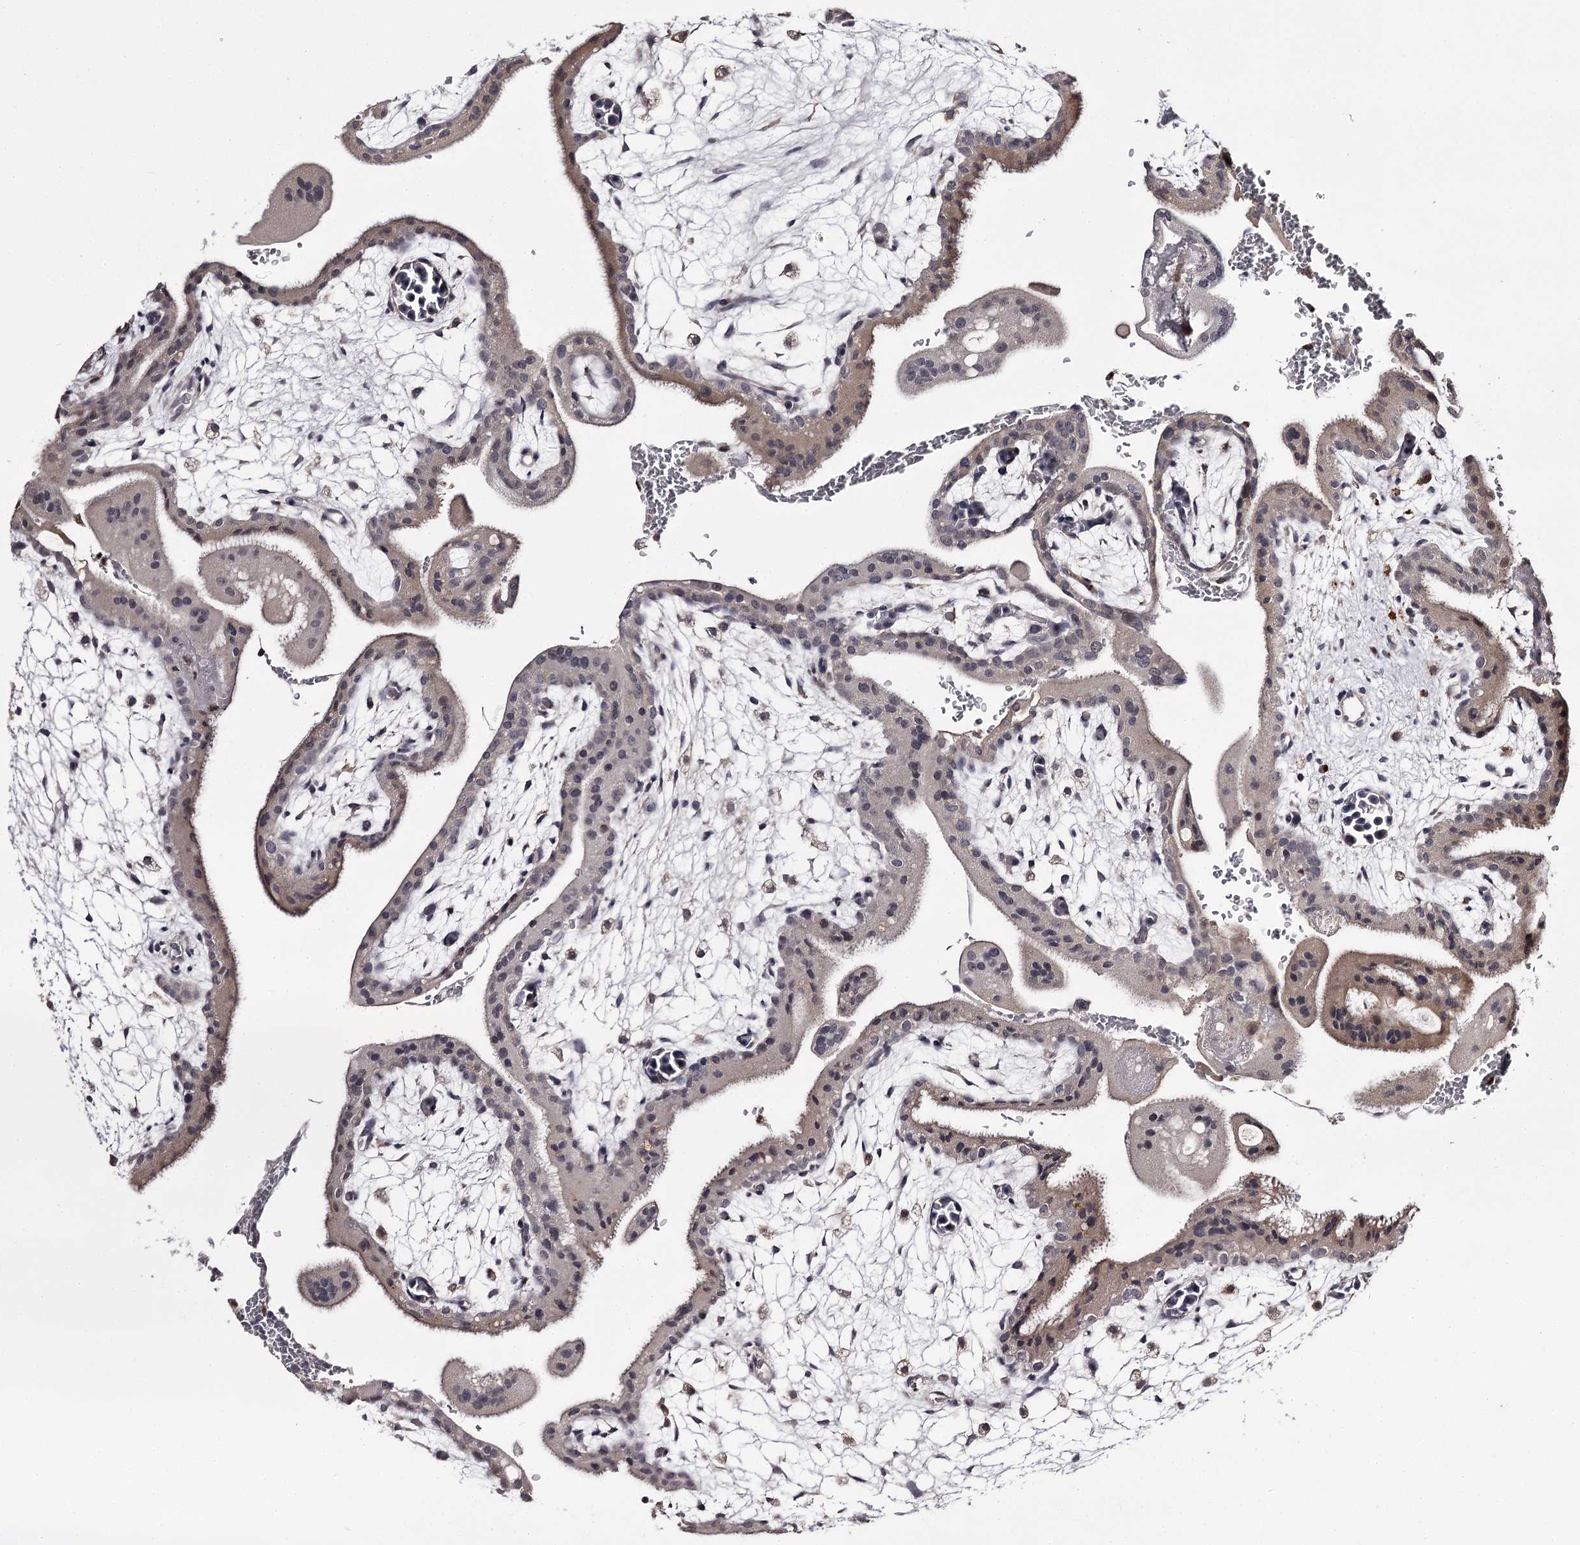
{"staining": {"intensity": "negative", "quantity": "none", "location": "none"}, "tissue": "placenta", "cell_type": "Decidual cells", "image_type": "normal", "snomed": [{"axis": "morphology", "description": "Normal tissue, NOS"}, {"axis": "topography", "description": "Placenta"}], "caption": "Protein analysis of normal placenta reveals no significant positivity in decidual cells. (Immunohistochemistry, brightfield microscopy, high magnification).", "gene": "SLC32A1", "patient": {"sex": "female", "age": 35}}